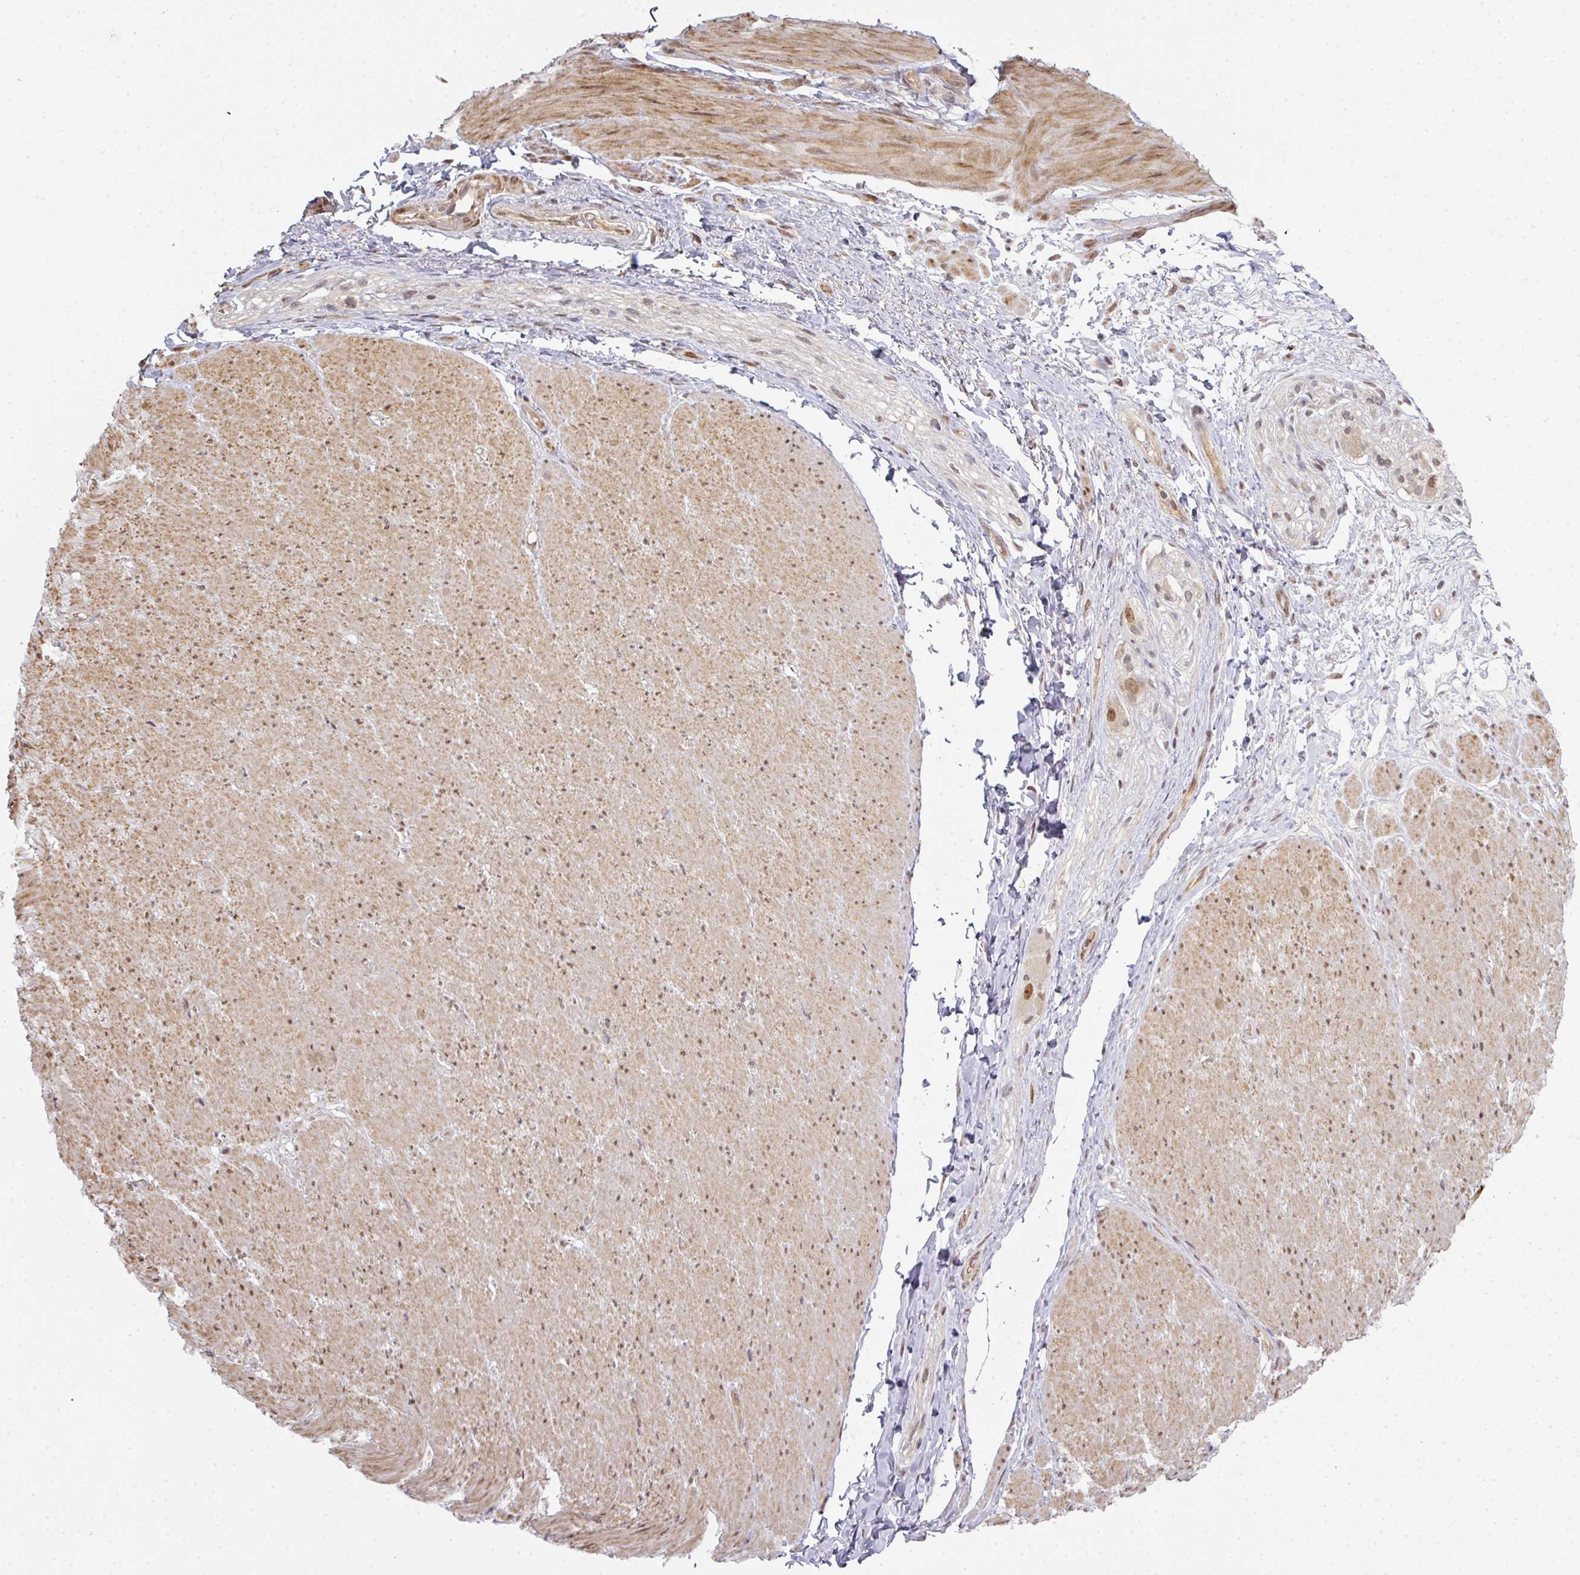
{"staining": {"intensity": "moderate", "quantity": ">75%", "location": "cytoplasmic/membranous,nuclear"}, "tissue": "smooth muscle", "cell_type": "Smooth muscle cells", "image_type": "normal", "snomed": [{"axis": "morphology", "description": "Normal tissue, NOS"}, {"axis": "topography", "description": "Smooth muscle"}, {"axis": "topography", "description": "Rectum"}], "caption": "Smooth muscle cells reveal moderate cytoplasmic/membranous,nuclear expression in about >75% of cells in normal smooth muscle. (DAB IHC with brightfield microscopy, high magnification).", "gene": "GTF2H3", "patient": {"sex": "male", "age": 53}}